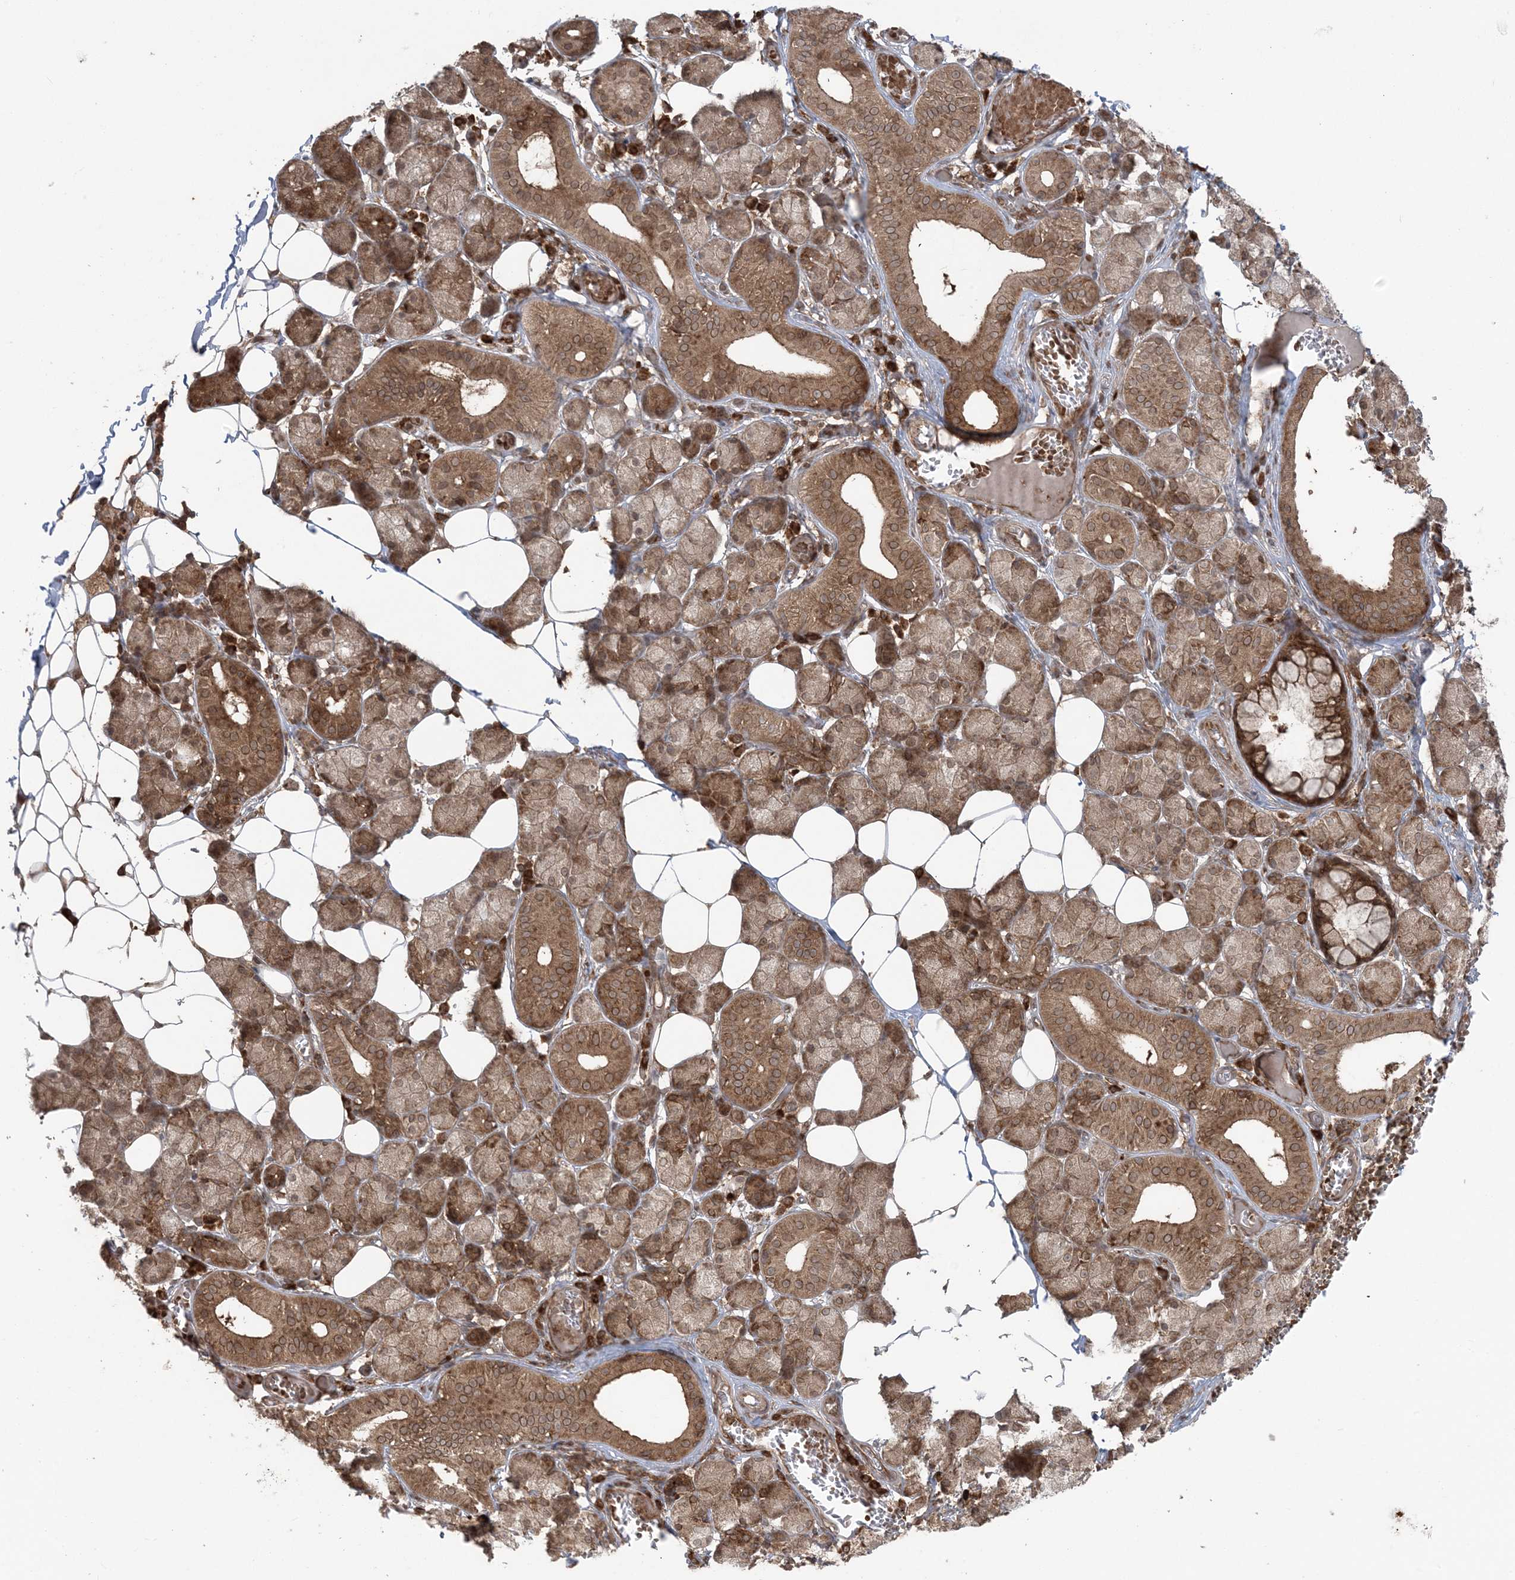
{"staining": {"intensity": "moderate", "quantity": ">75%", "location": "cytoplasmic/membranous,nuclear"}, "tissue": "salivary gland", "cell_type": "Glandular cells", "image_type": "normal", "snomed": [{"axis": "morphology", "description": "Normal tissue, NOS"}, {"axis": "topography", "description": "Salivary gland"}], "caption": "A micrograph of salivary gland stained for a protein reveals moderate cytoplasmic/membranous,nuclear brown staining in glandular cells. The protein is shown in brown color, while the nuclei are stained blue.", "gene": "DDX19B", "patient": {"sex": "female", "age": 33}}